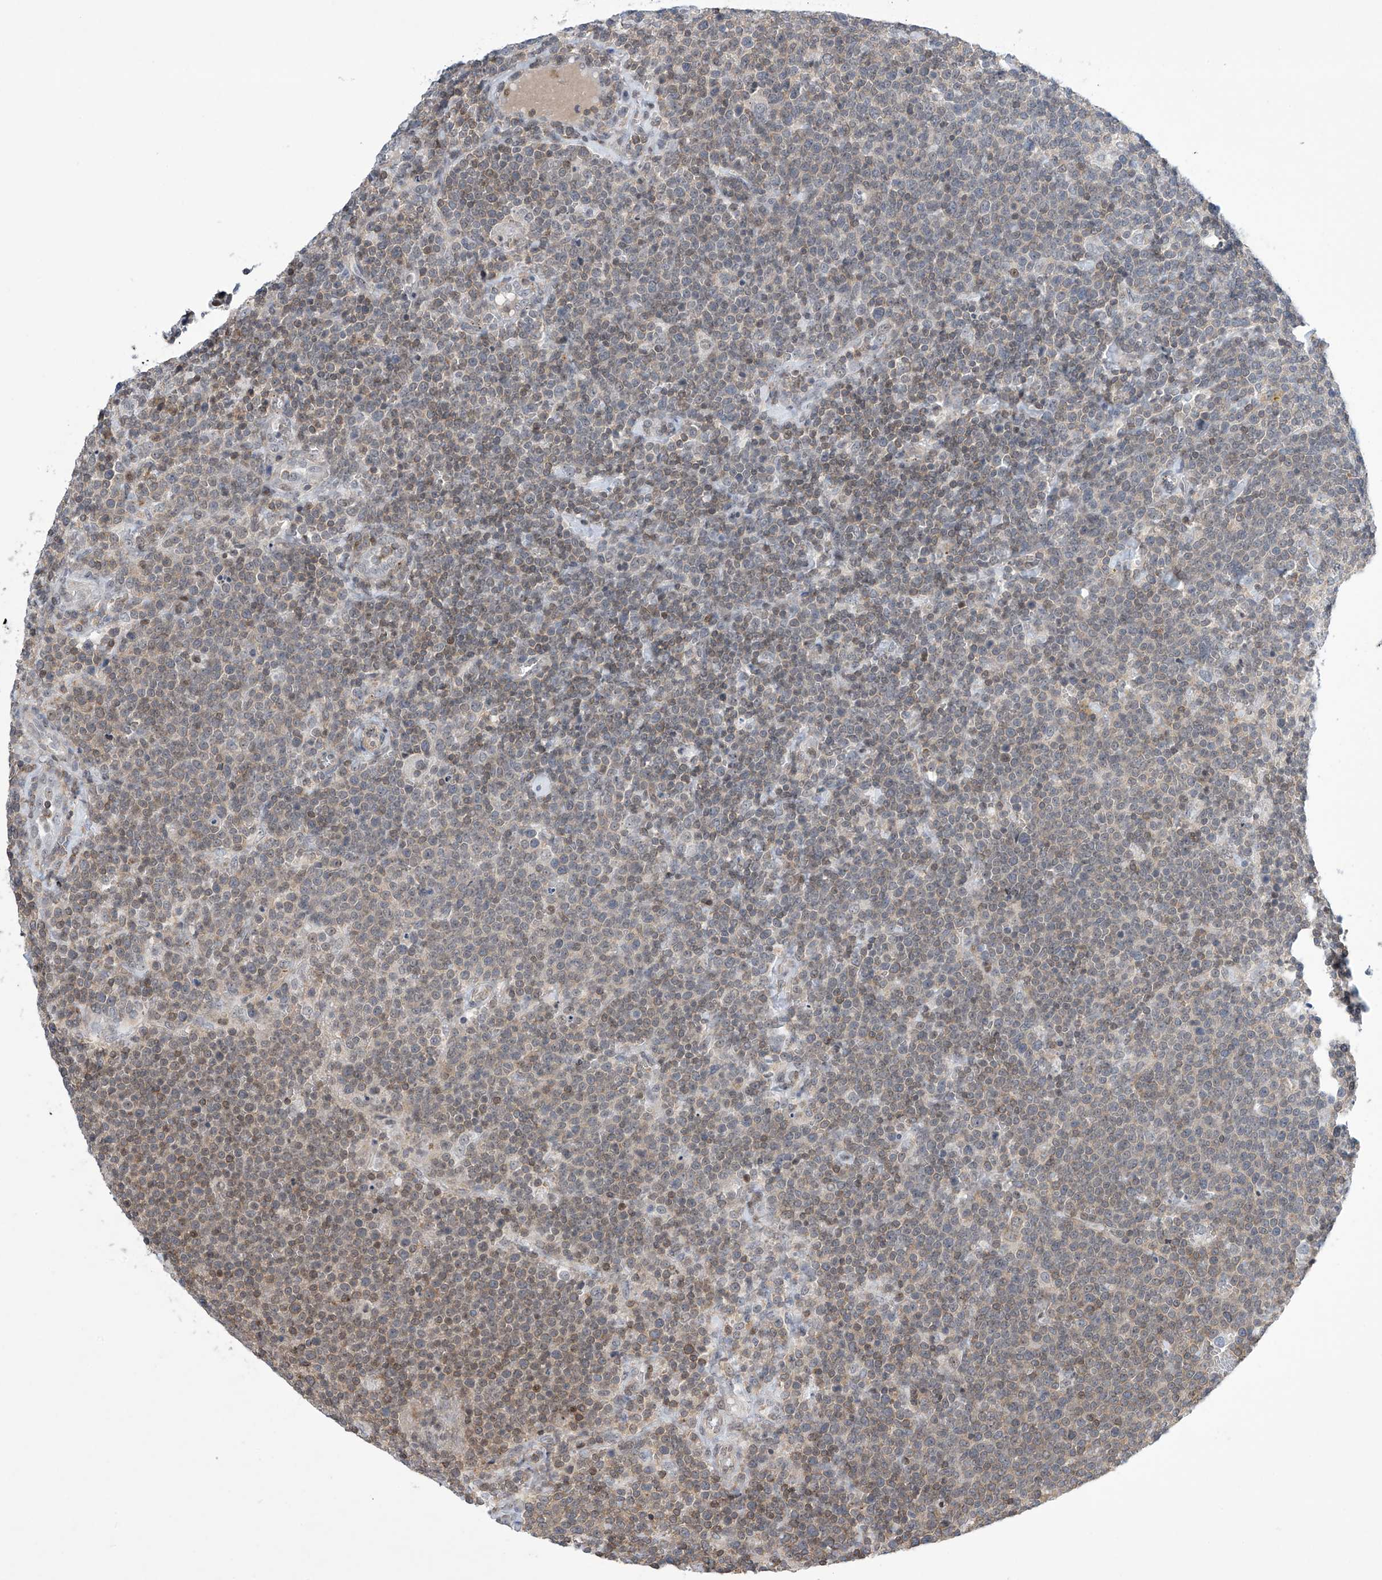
{"staining": {"intensity": "weak", "quantity": "25%-75%", "location": "cytoplasmic/membranous"}, "tissue": "lymphoma", "cell_type": "Tumor cells", "image_type": "cancer", "snomed": [{"axis": "morphology", "description": "Malignant lymphoma, non-Hodgkin's type, High grade"}, {"axis": "topography", "description": "Lymph node"}], "caption": "Brown immunohistochemical staining in human lymphoma displays weak cytoplasmic/membranous staining in approximately 25%-75% of tumor cells. (Stains: DAB in brown, nuclei in blue, Microscopy: brightfield microscopy at high magnification).", "gene": "MSL3", "patient": {"sex": "male", "age": 61}}